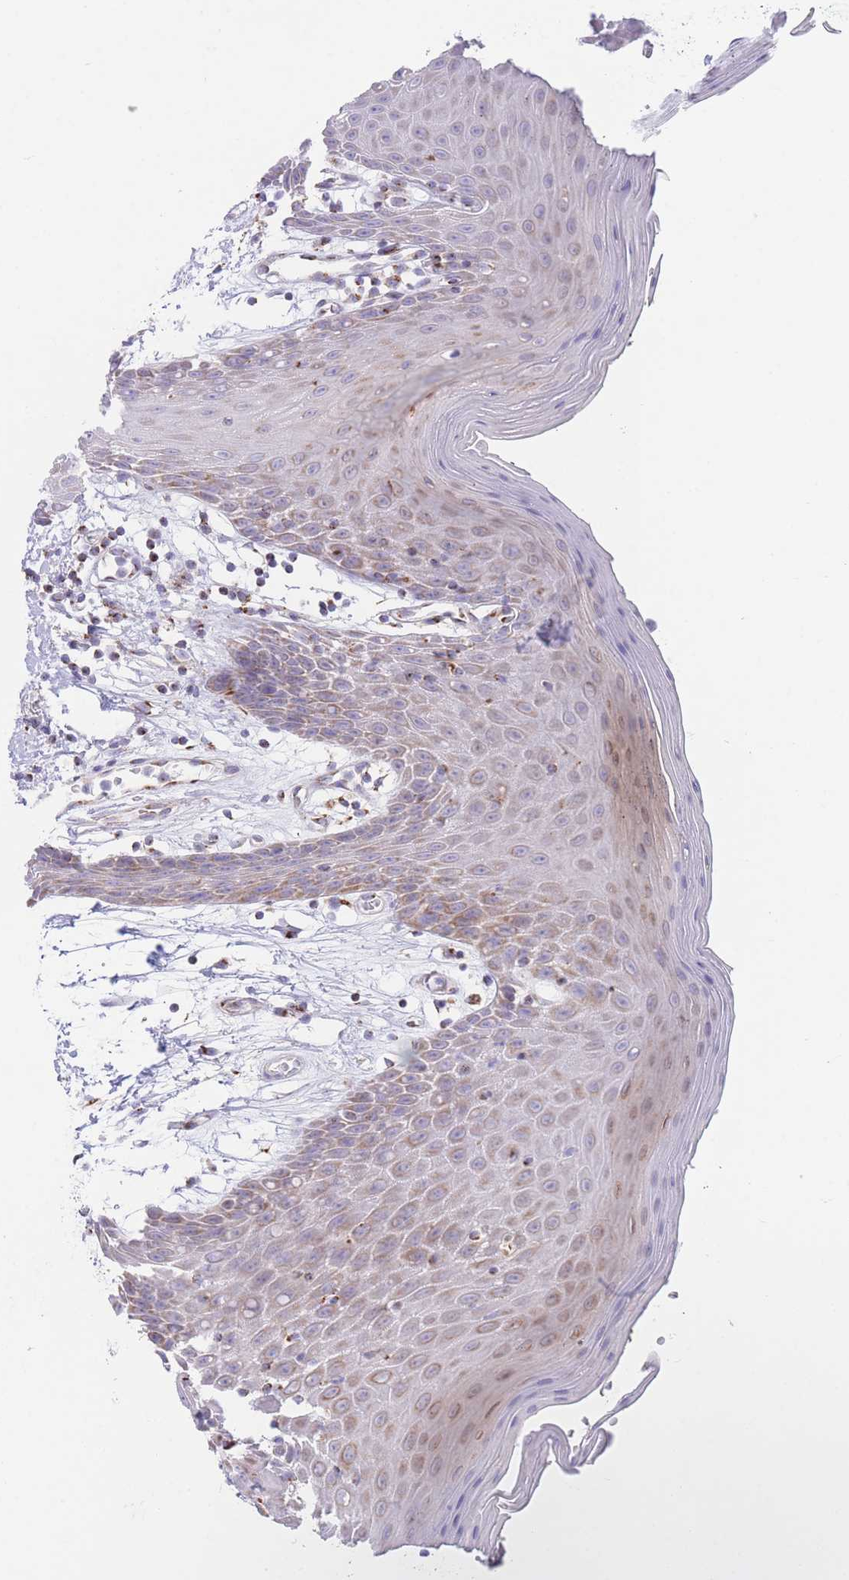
{"staining": {"intensity": "weak", "quantity": "25%-75%", "location": "cytoplasmic/membranous"}, "tissue": "oral mucosa", "cell_type": "Squamous epithelial cells", "image_type": "normal", "snomed": [{"axis": "morphology", "description": "Normal tissue, NOS"}, {"axis": "topography", "description": "Oral tissue"}, {"axis": "topography", "description": "Tounge, NOS"}], "caption": "Immunohistochemical staining of normal human oral mucosa displays 25%-75% levels of weak cytoplasmic/membranous protein positivity in approximately 25%-75% of squamous epithelial cells.", "gene": "MPND", "patient": {"sex": "female", "age": 59}}